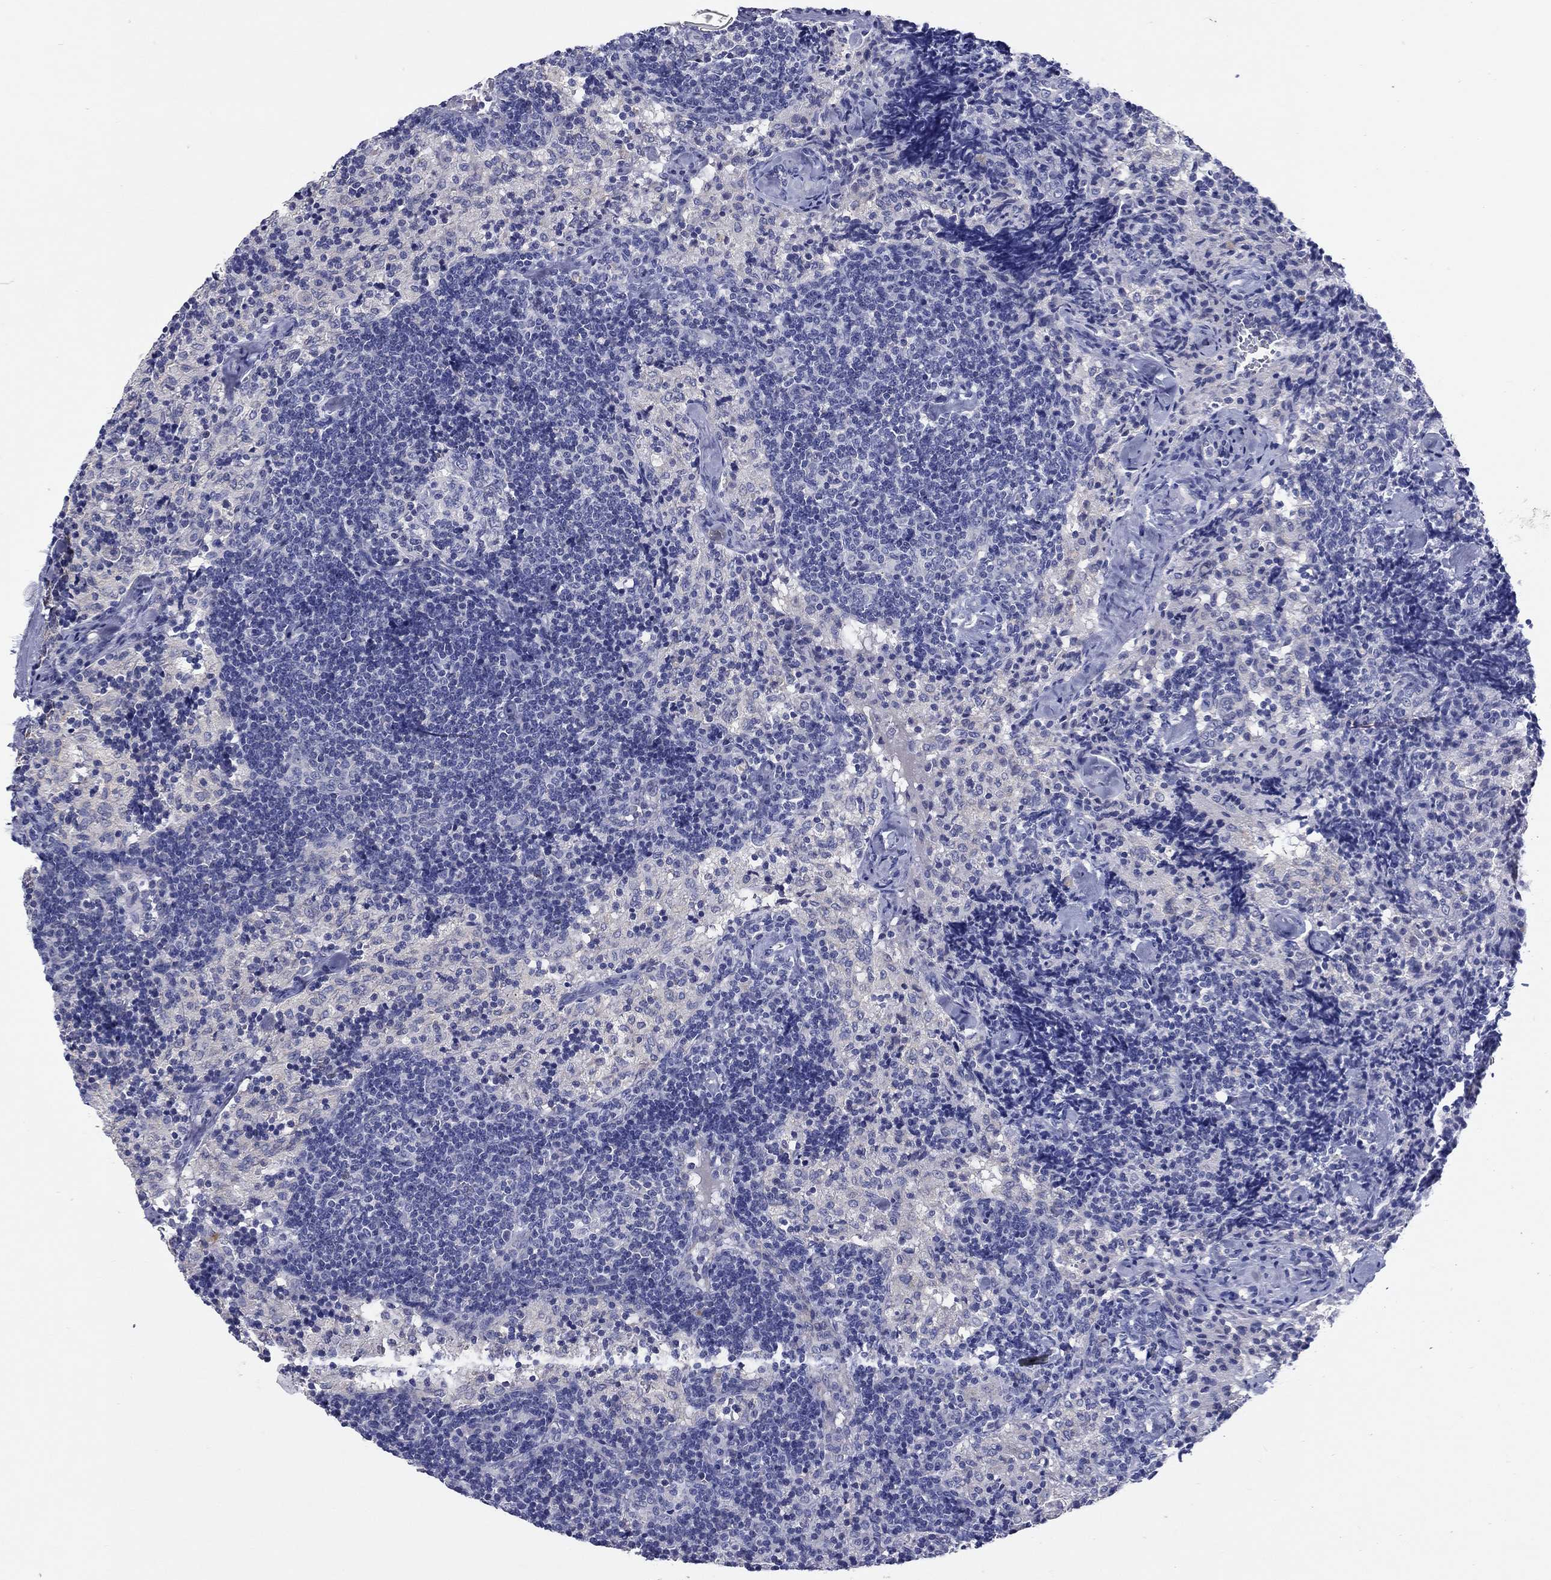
{"staining": {"intensity": "negative", "quantity": "none", "location": "none"}, "tissue": "lymph node", "cell_type": "Non-germinal center cells", "image_type": "normal", "snomed": [{"axis": "morphology", "description": "Normal tissue, NOS"}, {"axis": "topography", "description": "Lymph node"}], "caption": "Immunohistochemistry histopathology image of unremarkable lymph node: lymph node stained with DAB reveals no significant protein staining in non-germinal center cells. The staining is performed using DAB brown chromogen with nuclei counter-stained in using hematoxylin.", "gene": "ERMP1", "patient": {"sex": "female", "age": 52}}